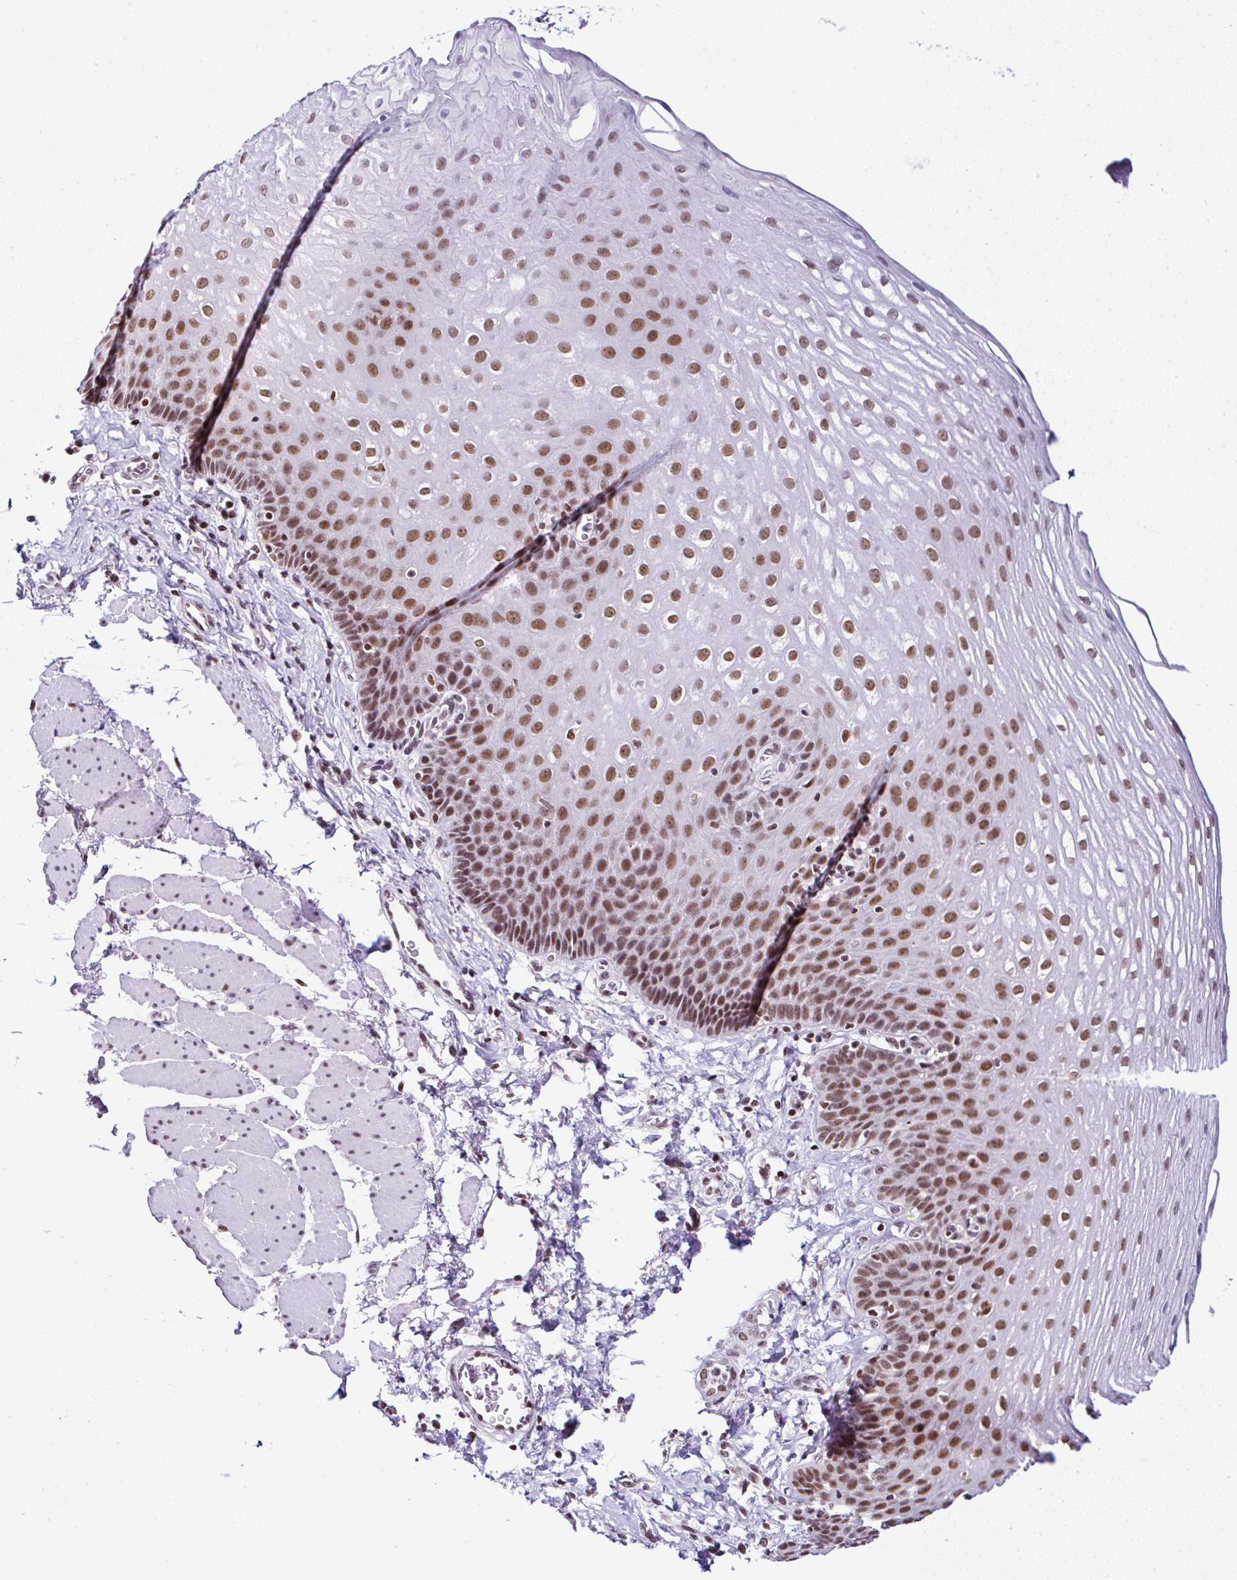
{"staining": {"intensity": "moderate", "quantity": ">75%", "location": "nuclear"}, "tissue": "esophagus", "cell_type": "Squamous epithelial cells", "image_type": "normal", "snomed": [{"axis": "morphology", "description": "Normal tissue, NOS"}, {"axis": "topography", "description": "Esophagus"}], "caption": "Immunohistochemical staining of unremarkable esophagus displays >75% levels of moderate nuclear protein positivity in approximately >75% of squamous epithelial cells. The protein of interest is shown in brown color, while the nuclei are stained blue.", "gene": "DR1", "patient": {"sex": "female", "age": 81}}